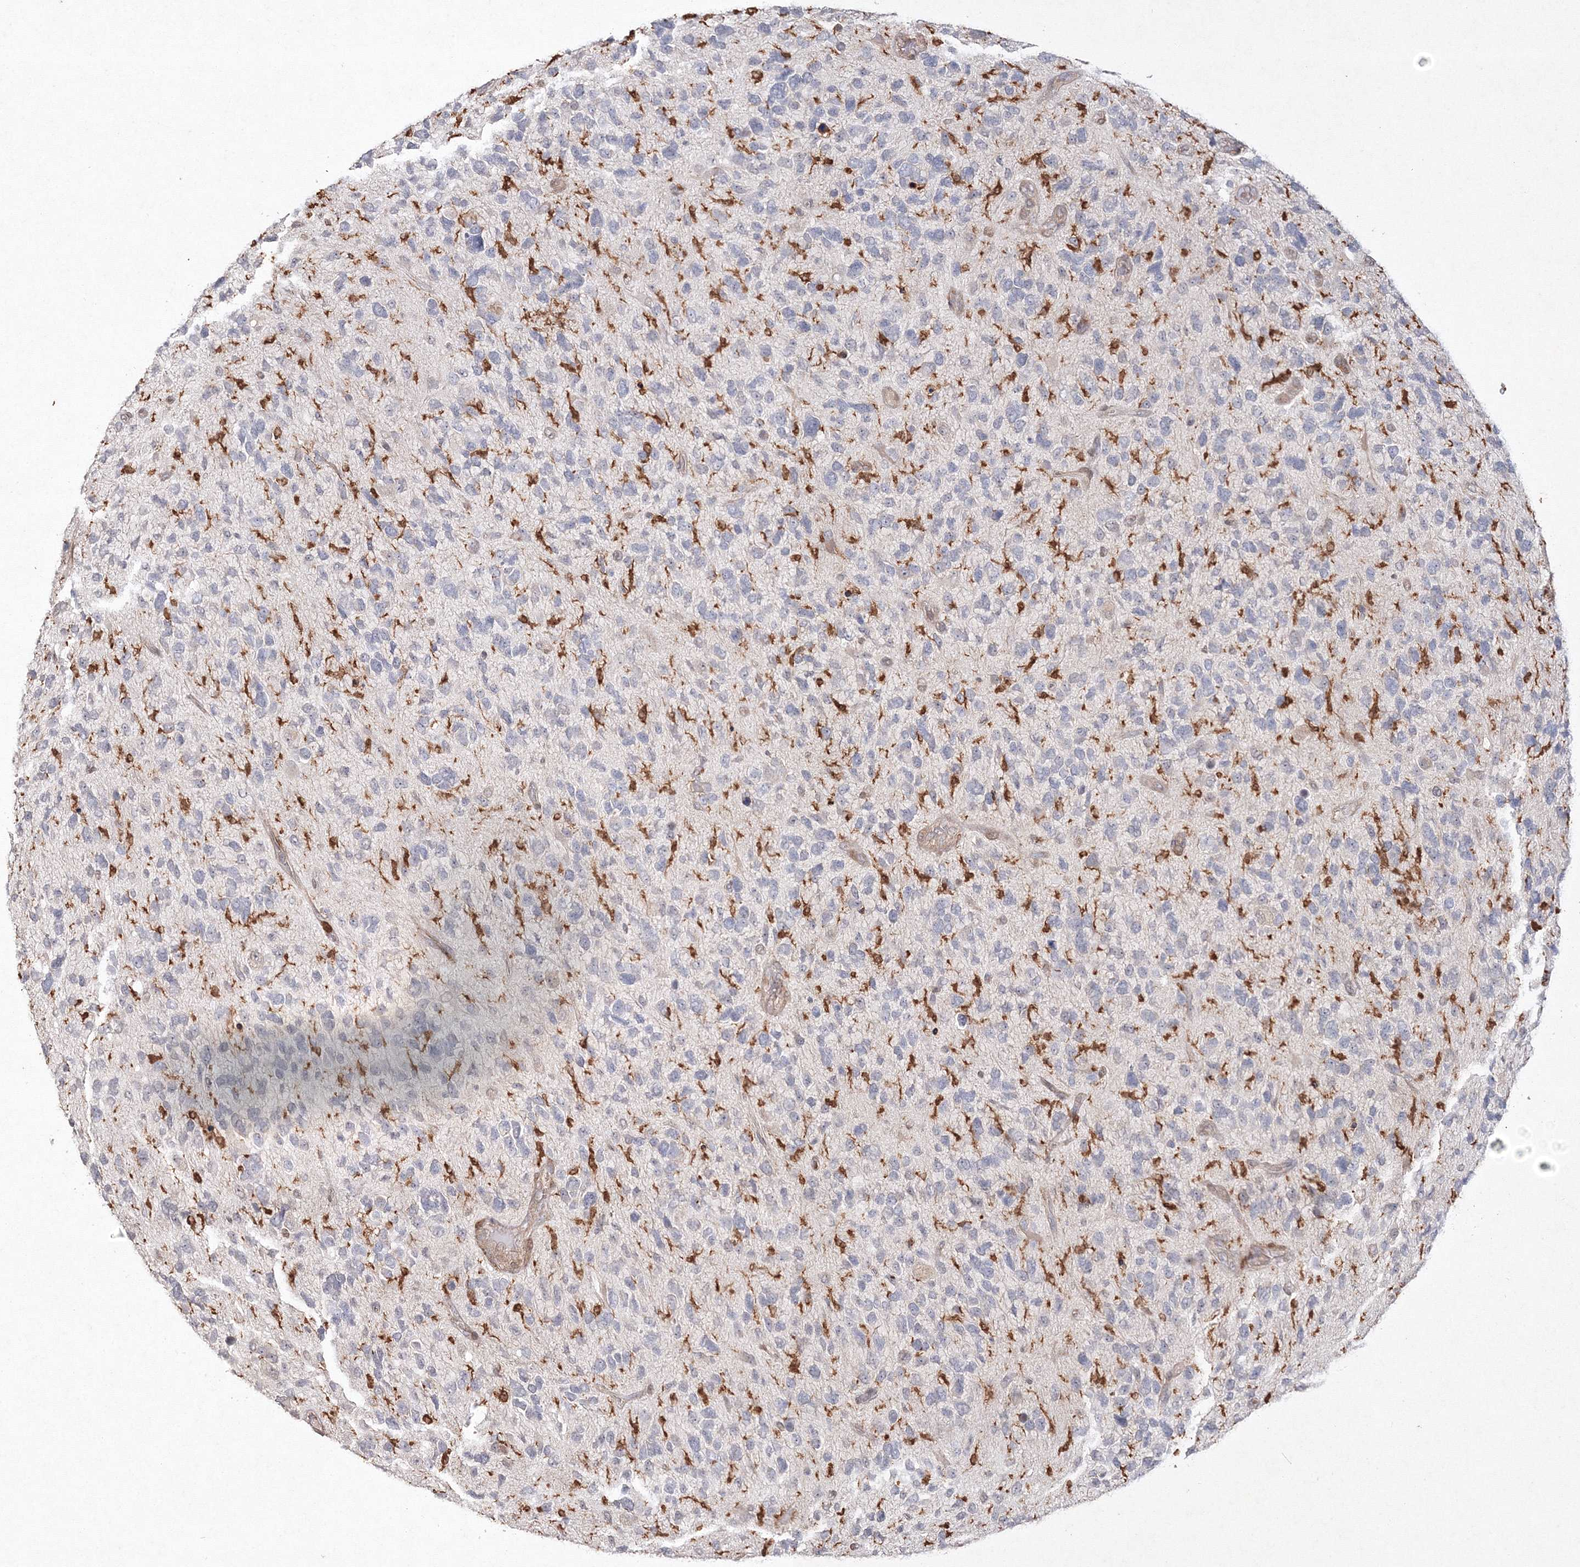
{"staining": {"intensity": "negative", "quantity": "none", "location": "none"}, "tissue": "glioma", "cell_type": "Tumor cells", "image_type": "cancer", "snomed": [{"axis": "morphology", "description": "Glioma, malignant, High grade"}, {"axis": "topography", "description": "Brain"}], "caption": "Protein analysis of high-grade glioma (malignant) demonstrates no significant expression in tumor cells.", "gene": "S100A11", "patient": {"sex": "female", "age": 58}}